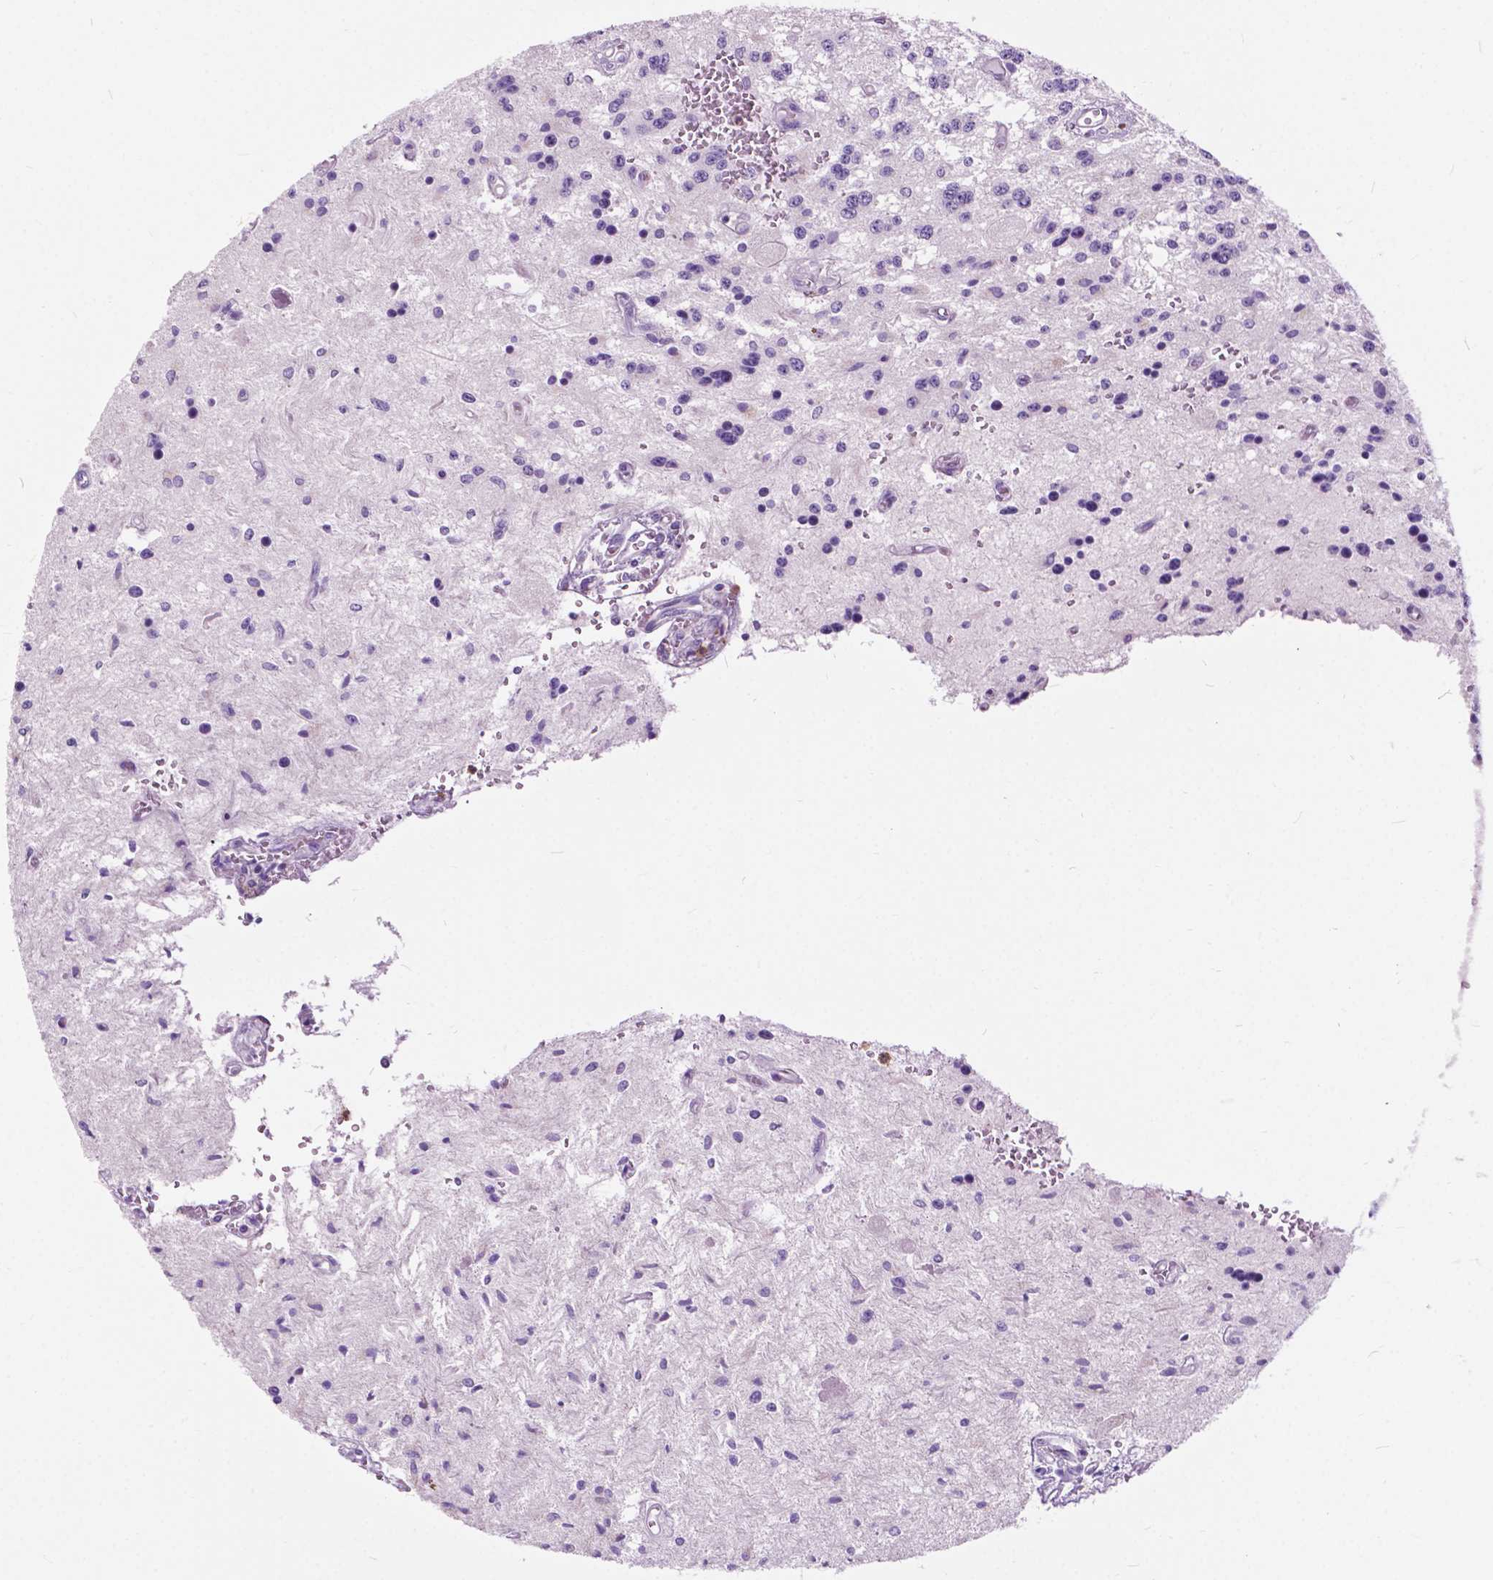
{"staining": {"intensity": "negative", "quantity": "none", "location": "none"}, "tissue": "glioma", "cell_type": "Tumor cells", "image_type": "cancer", "snomed": [{"axis": "morphology", "description": "Glioma, malignant, Low grade"}, {"axis": "topography", "description": "Cerebellum"}], "caption": "This micrograph is of malignant low-grade glioma stained with IHC to label a protein in brown with the nuclei are counter-stained blue. There is no staining in tumor cells. (Stains: DAB (3,3'-diaminobenzidine) immunohistochemistry with hematoxylin counter stain, Microscopy: brightfield microscopy at high magnification).", "gene": "PRR35", "patient": {"sex": "female", "age": 14}}